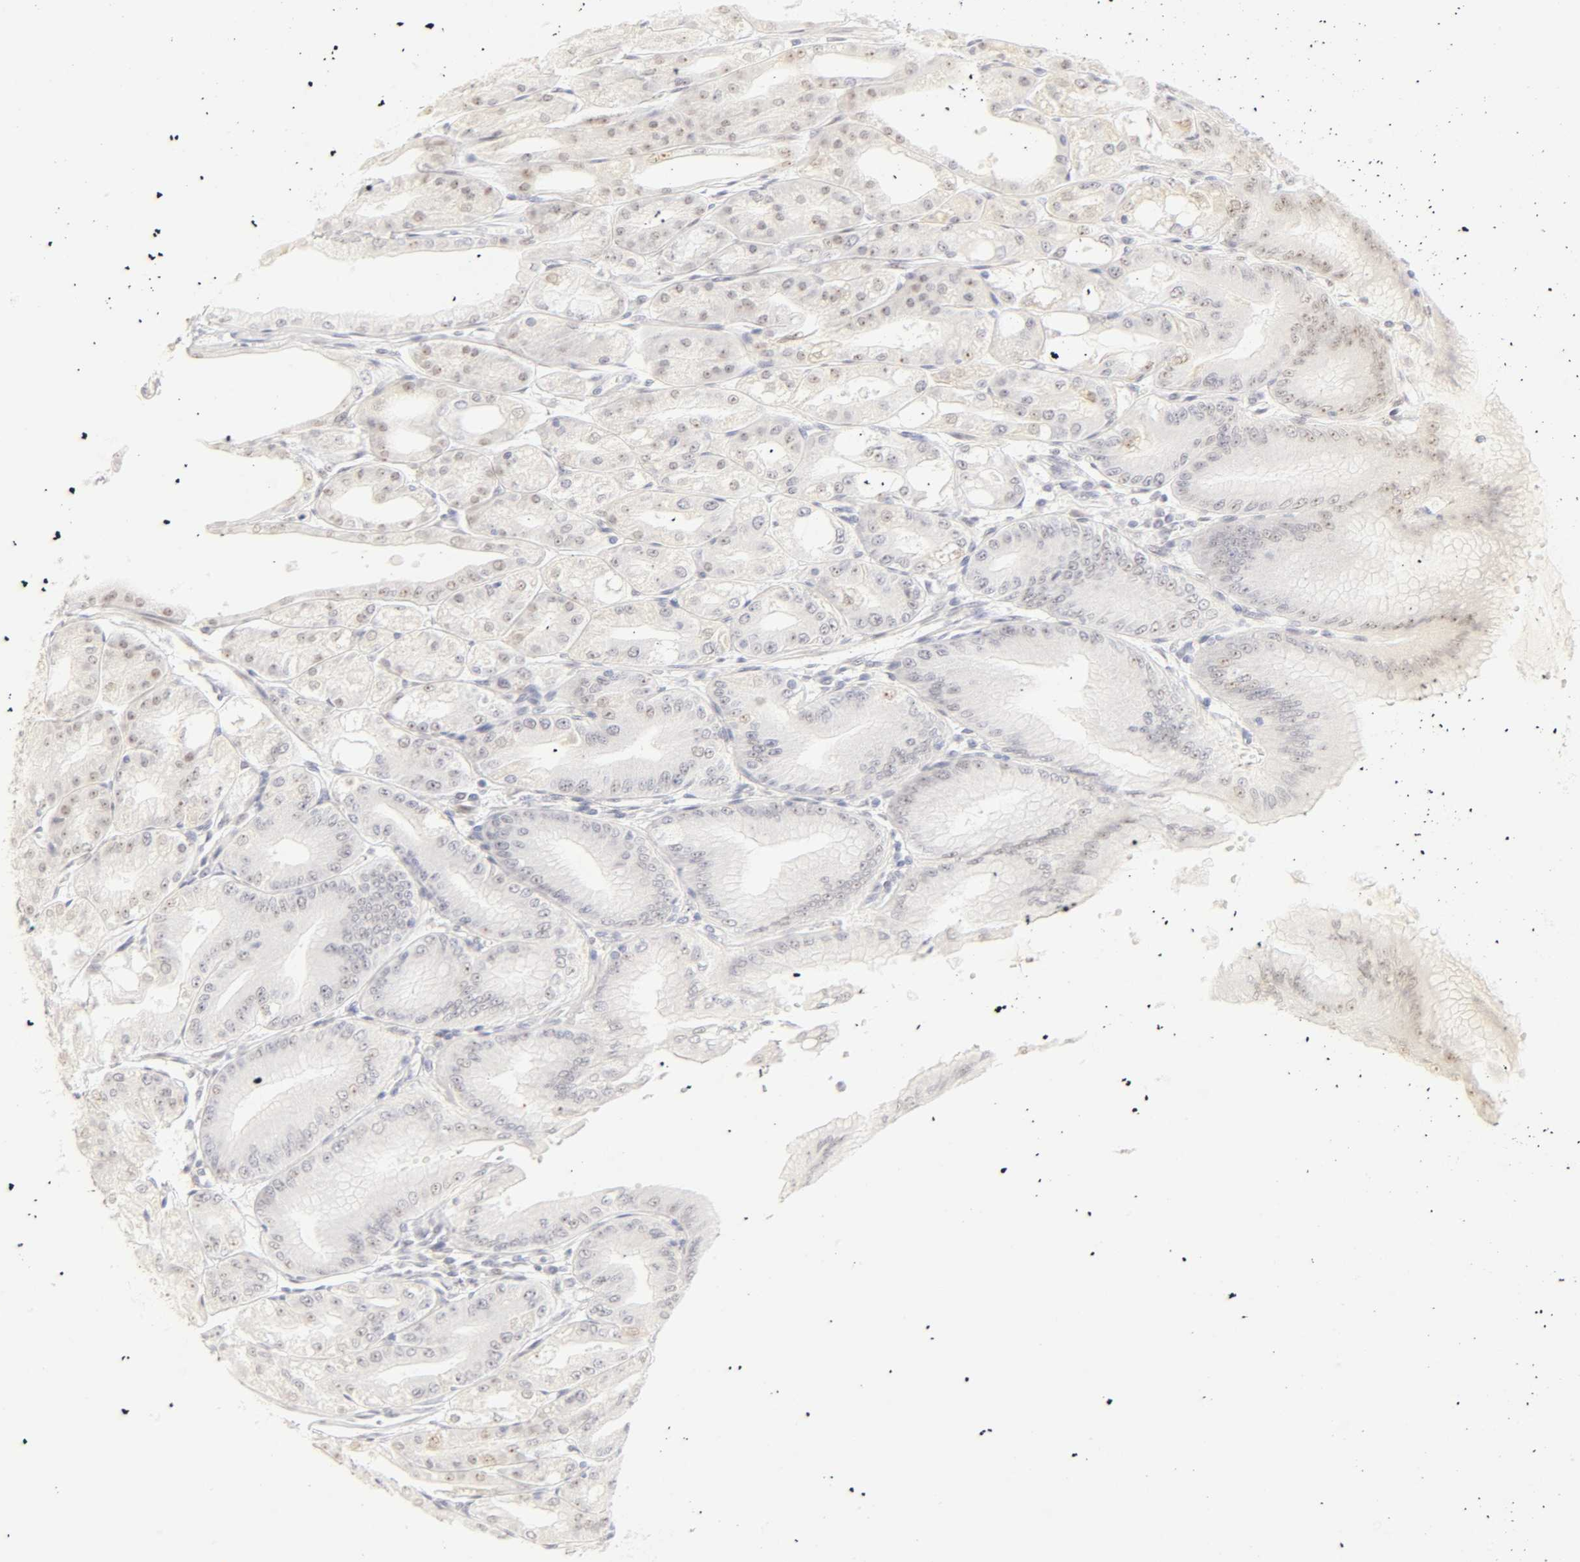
{"staining": {"intensity": "weak", "quantity": "<25%", "location": "nuclear"}, "tissue": "stomach", "cell_type": "Glandular cells", "image_type": "normal", "snomed": [{"axis": "morphology", "description": "Normal tissue, NOS"}, {"axis": "topography", "description": "Stomach, lower"}], "caption": "High power microscopy micrograph of an immunohistochemistry histopathology image of unremarkable stomach, revealing no significant expression in glandular cells.", "gene": "MNAT1", "patient": {"sex": "male", "age": 71}}